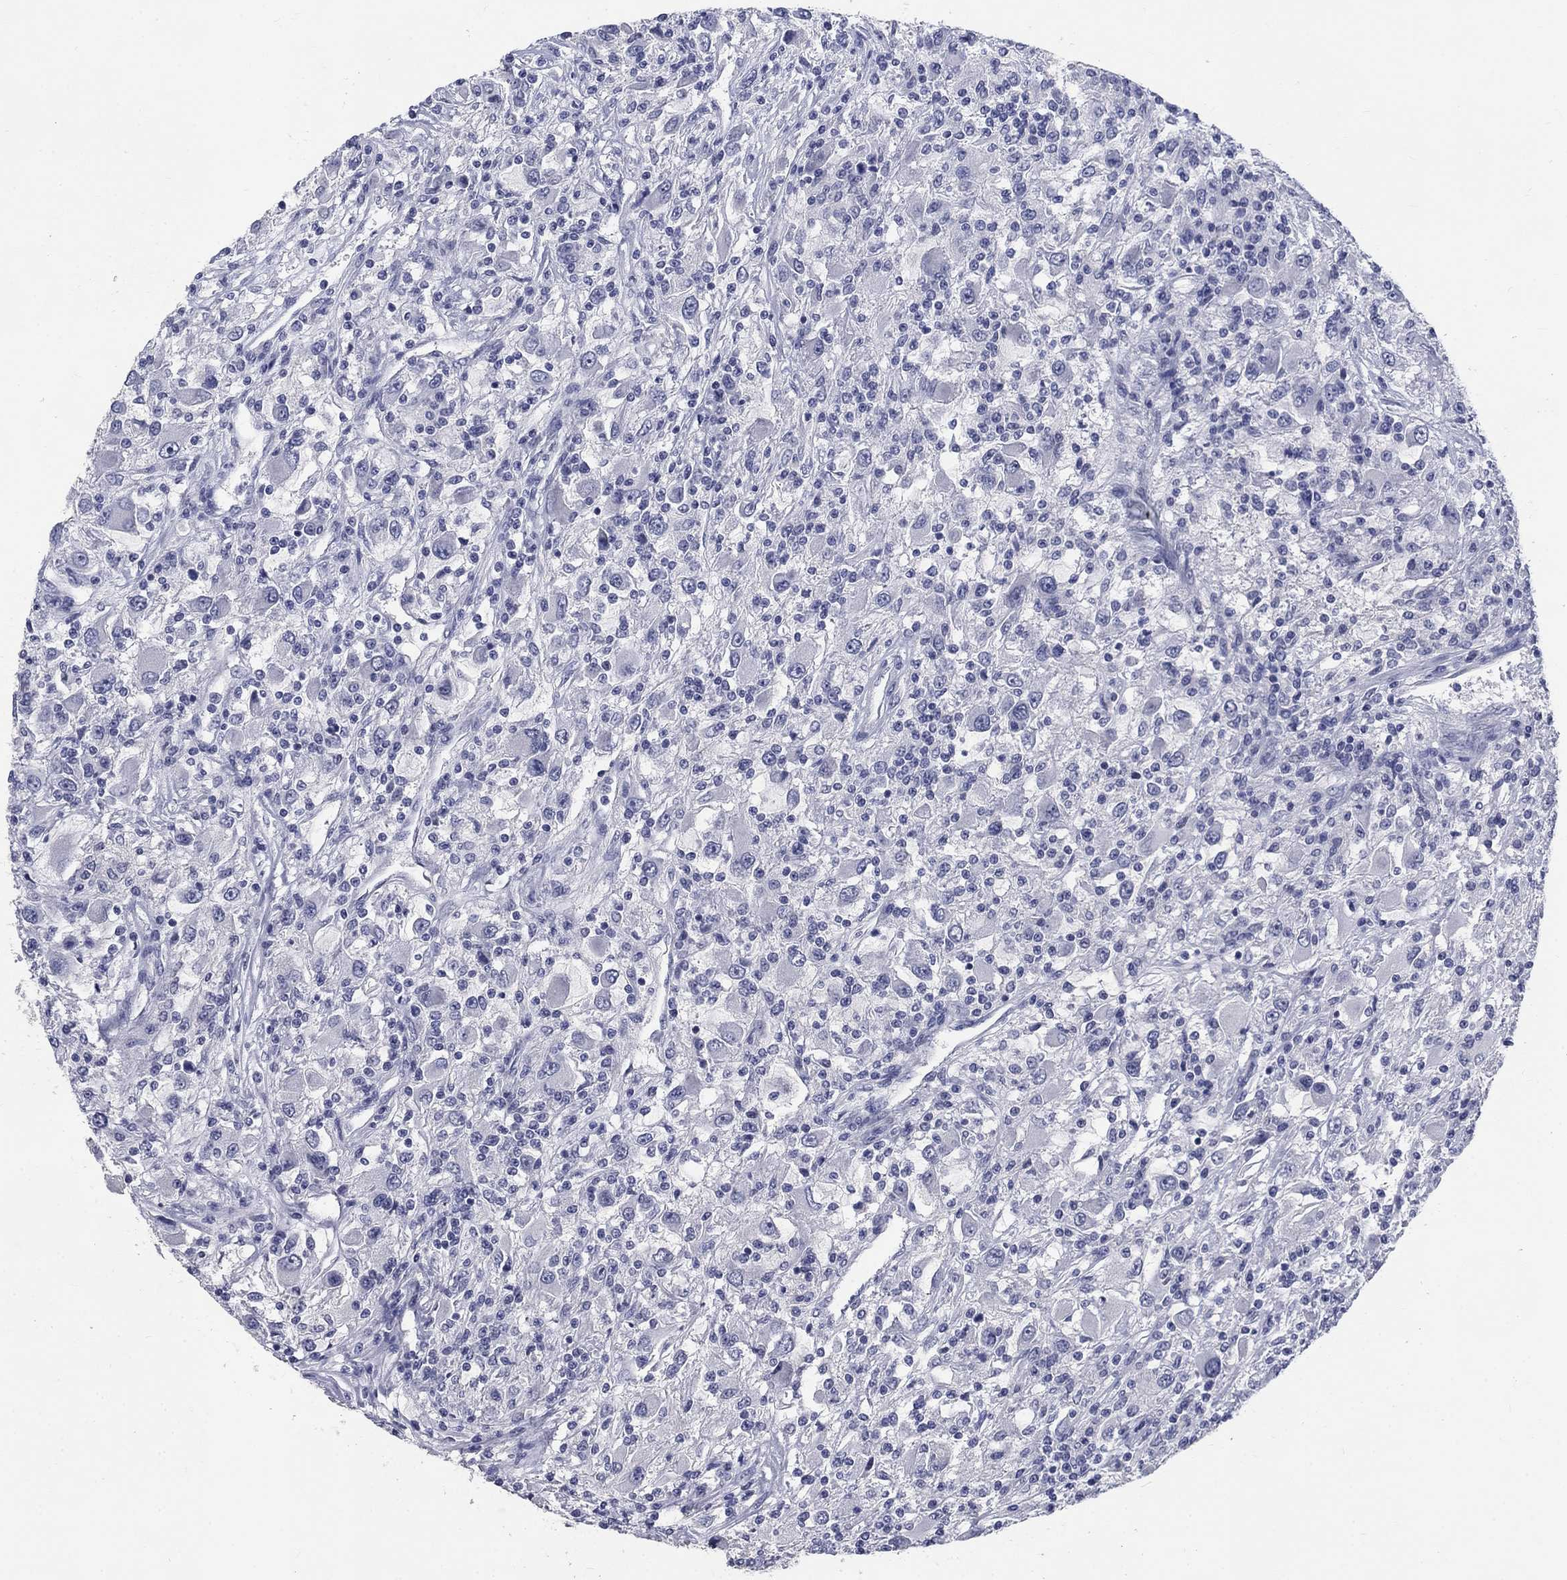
{"staining": {"intensity": "negative", "quantity": "none", "location": "none"}, "tissue": "renal cancer", "cell_type": "Tumor cells", "image_type": "cancer", "snomed": [{"axis": "morphology", "description": "Adenocarcinoma, NOS"}, {"axis": "topography", "description": "Kidney"}], "caption": "Tumor cells show no significant protein expression in adenocarcinoma (renal).", "gene": "ELAVL4", "patient": {"sex": "female", "age": 67}}